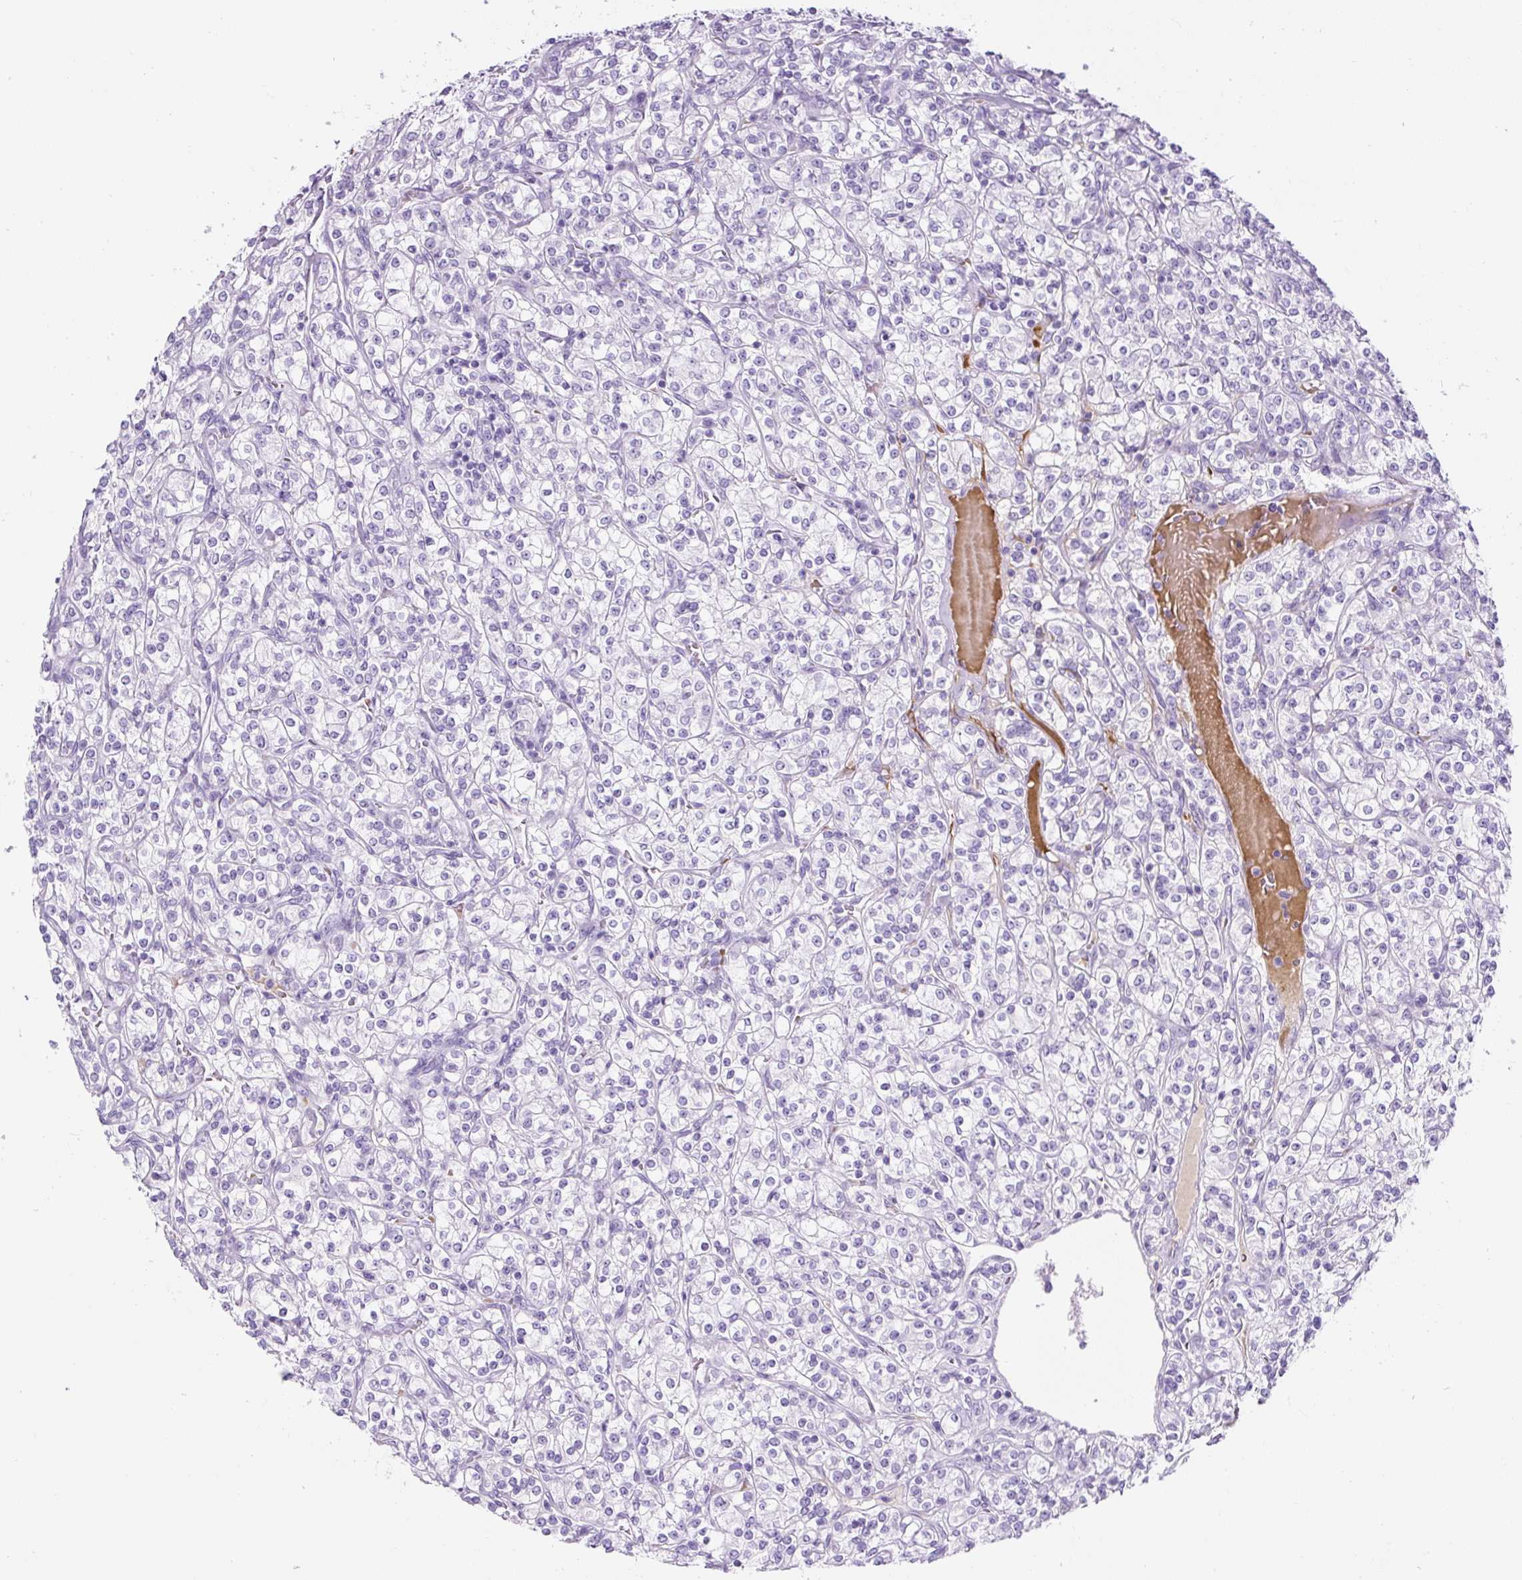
{"staining": {"intensity": "negative", "quantity": "none", "location": "none"}, "tissue": "renal cancer", "cell_type": "Tumor cells", "image_type": "cancer", "snomed": [{"axis": "morphology", "description": "Adenocarcinoma, NOS"}, {"axis": "topography", "description": "Kidney"}], "caption": "Human renal cancer stained for a protein using immunohistochemistry (IHC) shows no positivity in tumor cells.", "gene": "TMEM200B", "patient": {"sex": "male", "age": 77}}